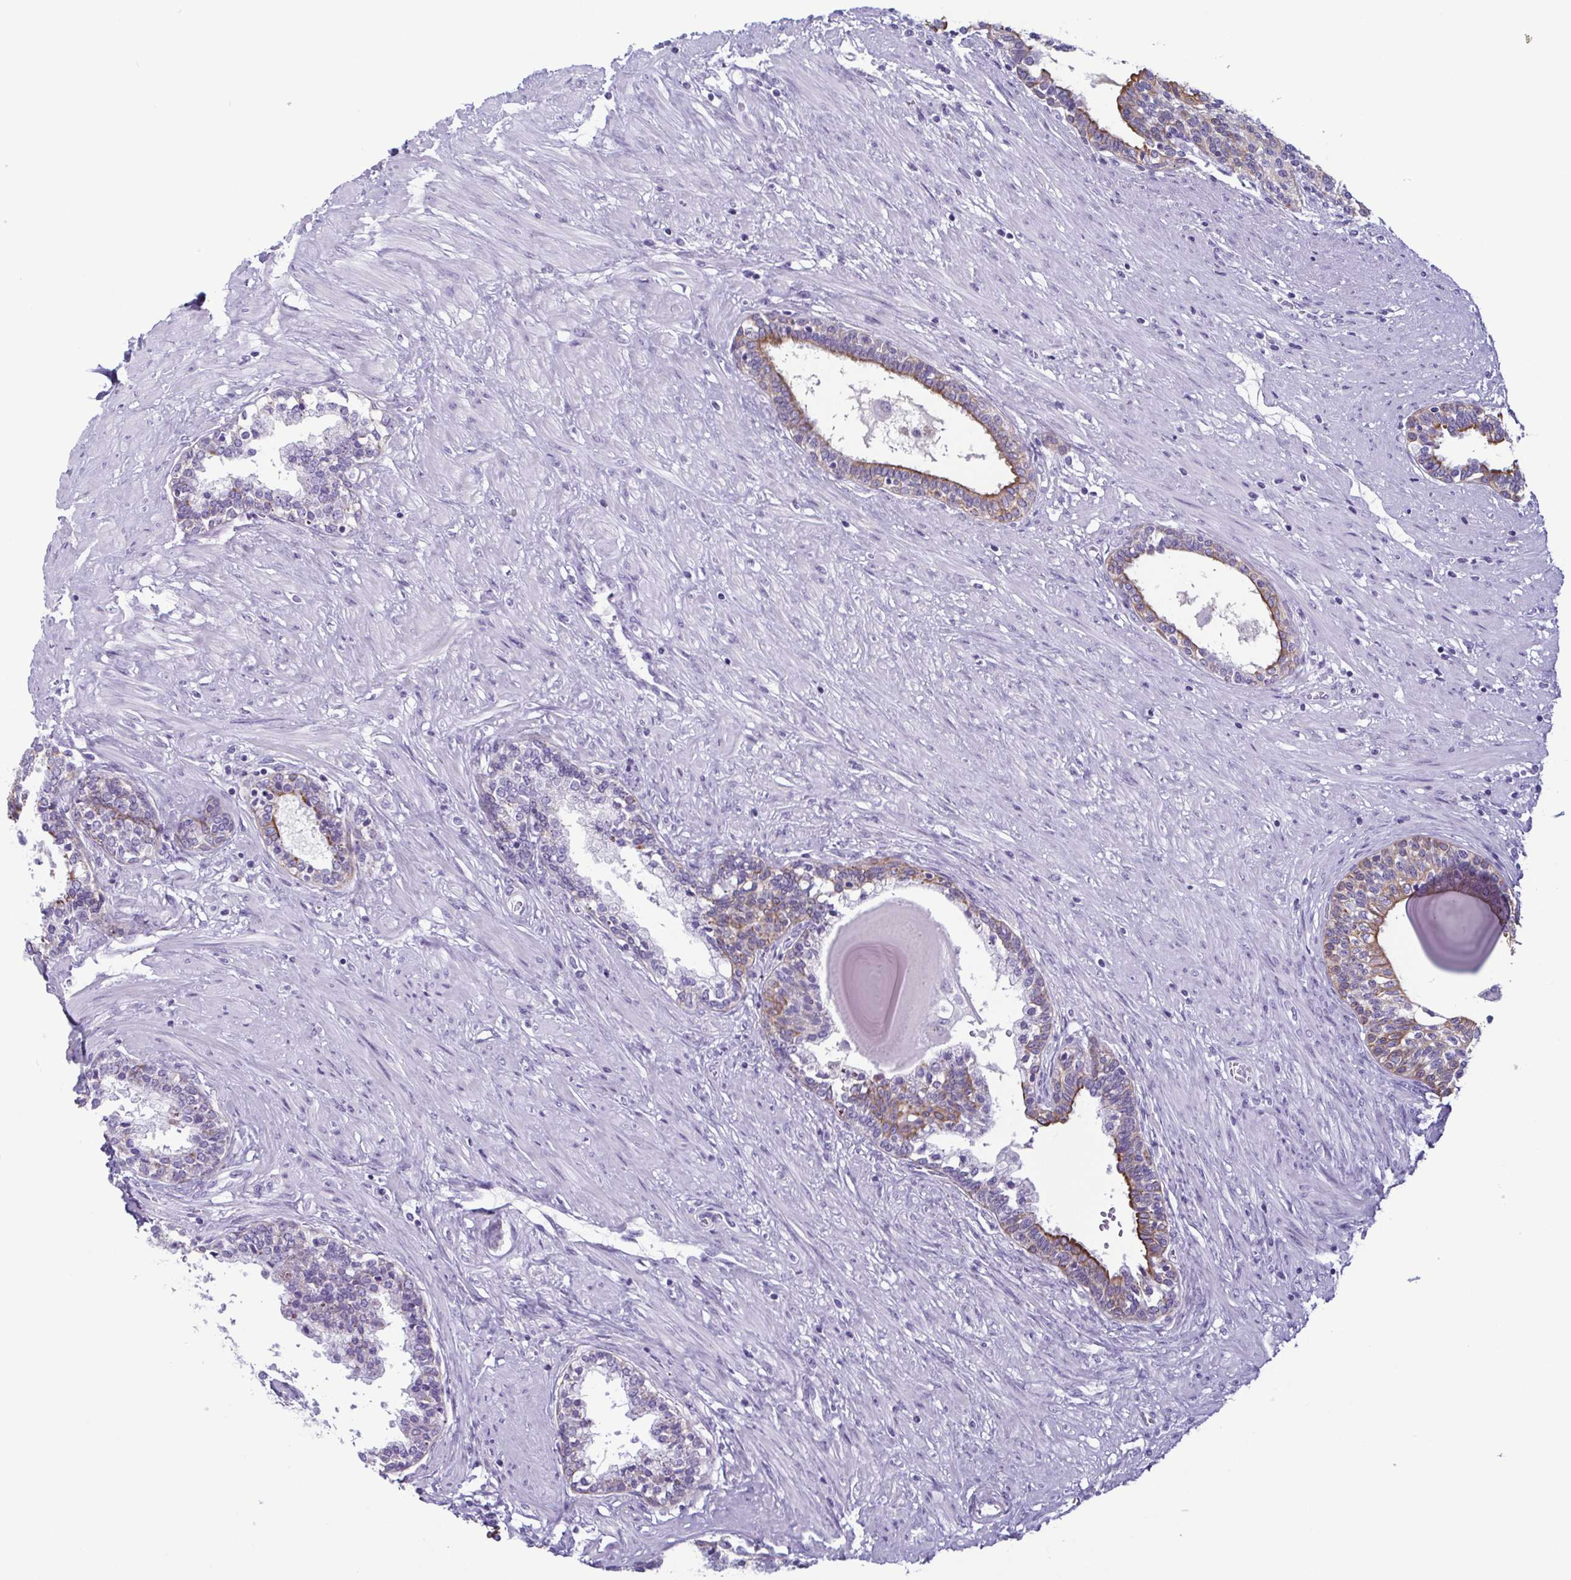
{"staining": {"intensity": "moderate", "quantity": "<25%", "location": "cytoplasmic/membranous"}, "tissue": "prostate", "cell_type": "Glandular cells", "image_type": "normal", "snomed": [{"axis": "morphology", "description": "Normal tissue, NOS"}, {"axis": "topography", "description": "Prostate"}], "caption": "IHC histopathology image of normal prostate: prostate stained using IHC displays low levels of moderate protein expression localized specifically in the cytoplasmic/membranous of glandular cells, appearing as a cytoplasmic/membranous brown color.", "gene": "KRT10", "patient": {"sex": "male", "age": 55}}